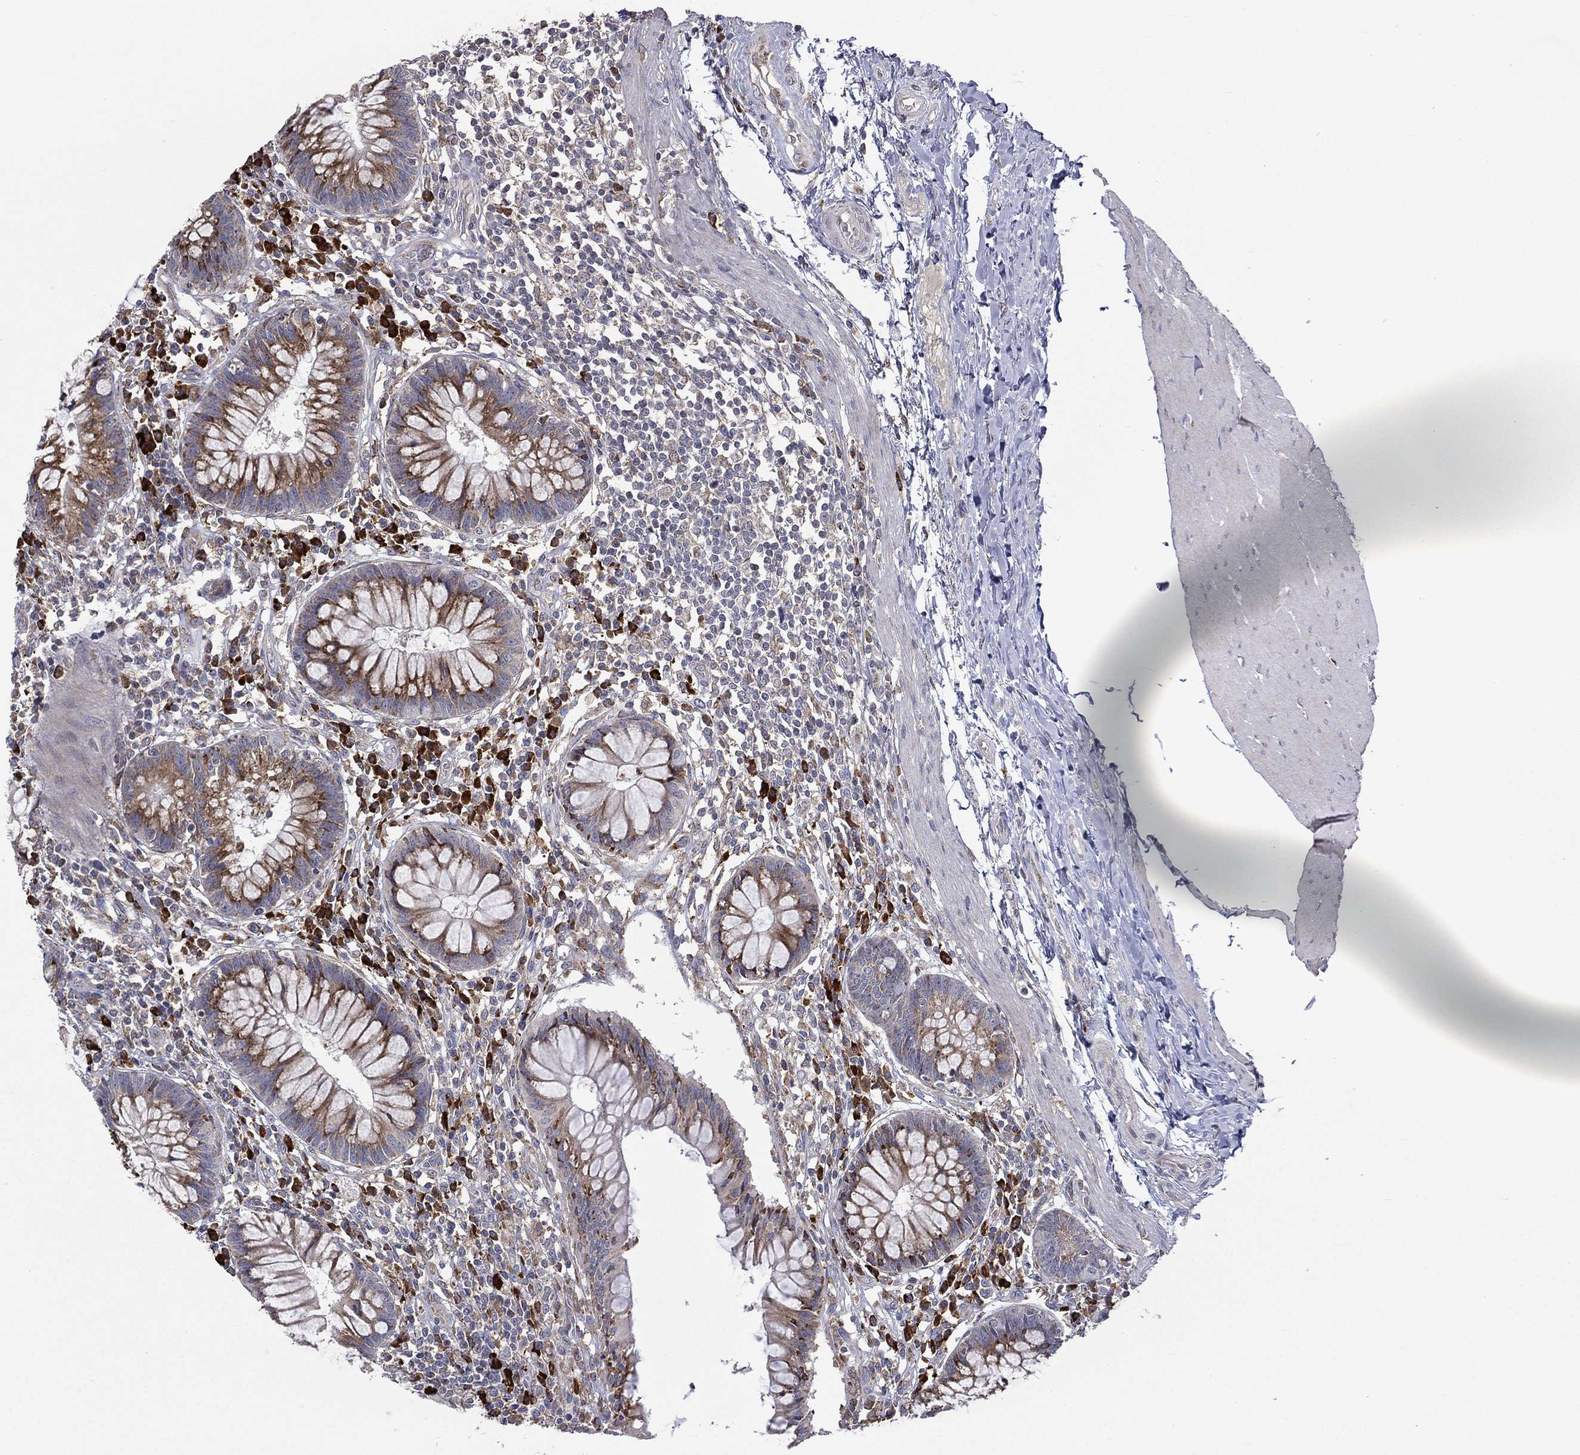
{"staining": {"intensity": "moderate", "quantity": ">75%", "location": "cytoplasmic/membranous"}, "tissue": "rectum", "cell_type": "Glandular cells", "image_type": "normal", "snomed": [{"axis": "morphology", "description": "Normal tissue, NOS"}, {"axis": "topography", "description": "Rectum"}], "caption": "High-magnification brightfield microscopy of normal rectum stained with DAB (brown) and counterstained with hematoxylin (blue). glandular cells exhibit moderate cytoplasmic/membranous positivity is present in about>75% of cells.", "gene": "C20orf96", "patient": {"sex": "female", "age": 58}}